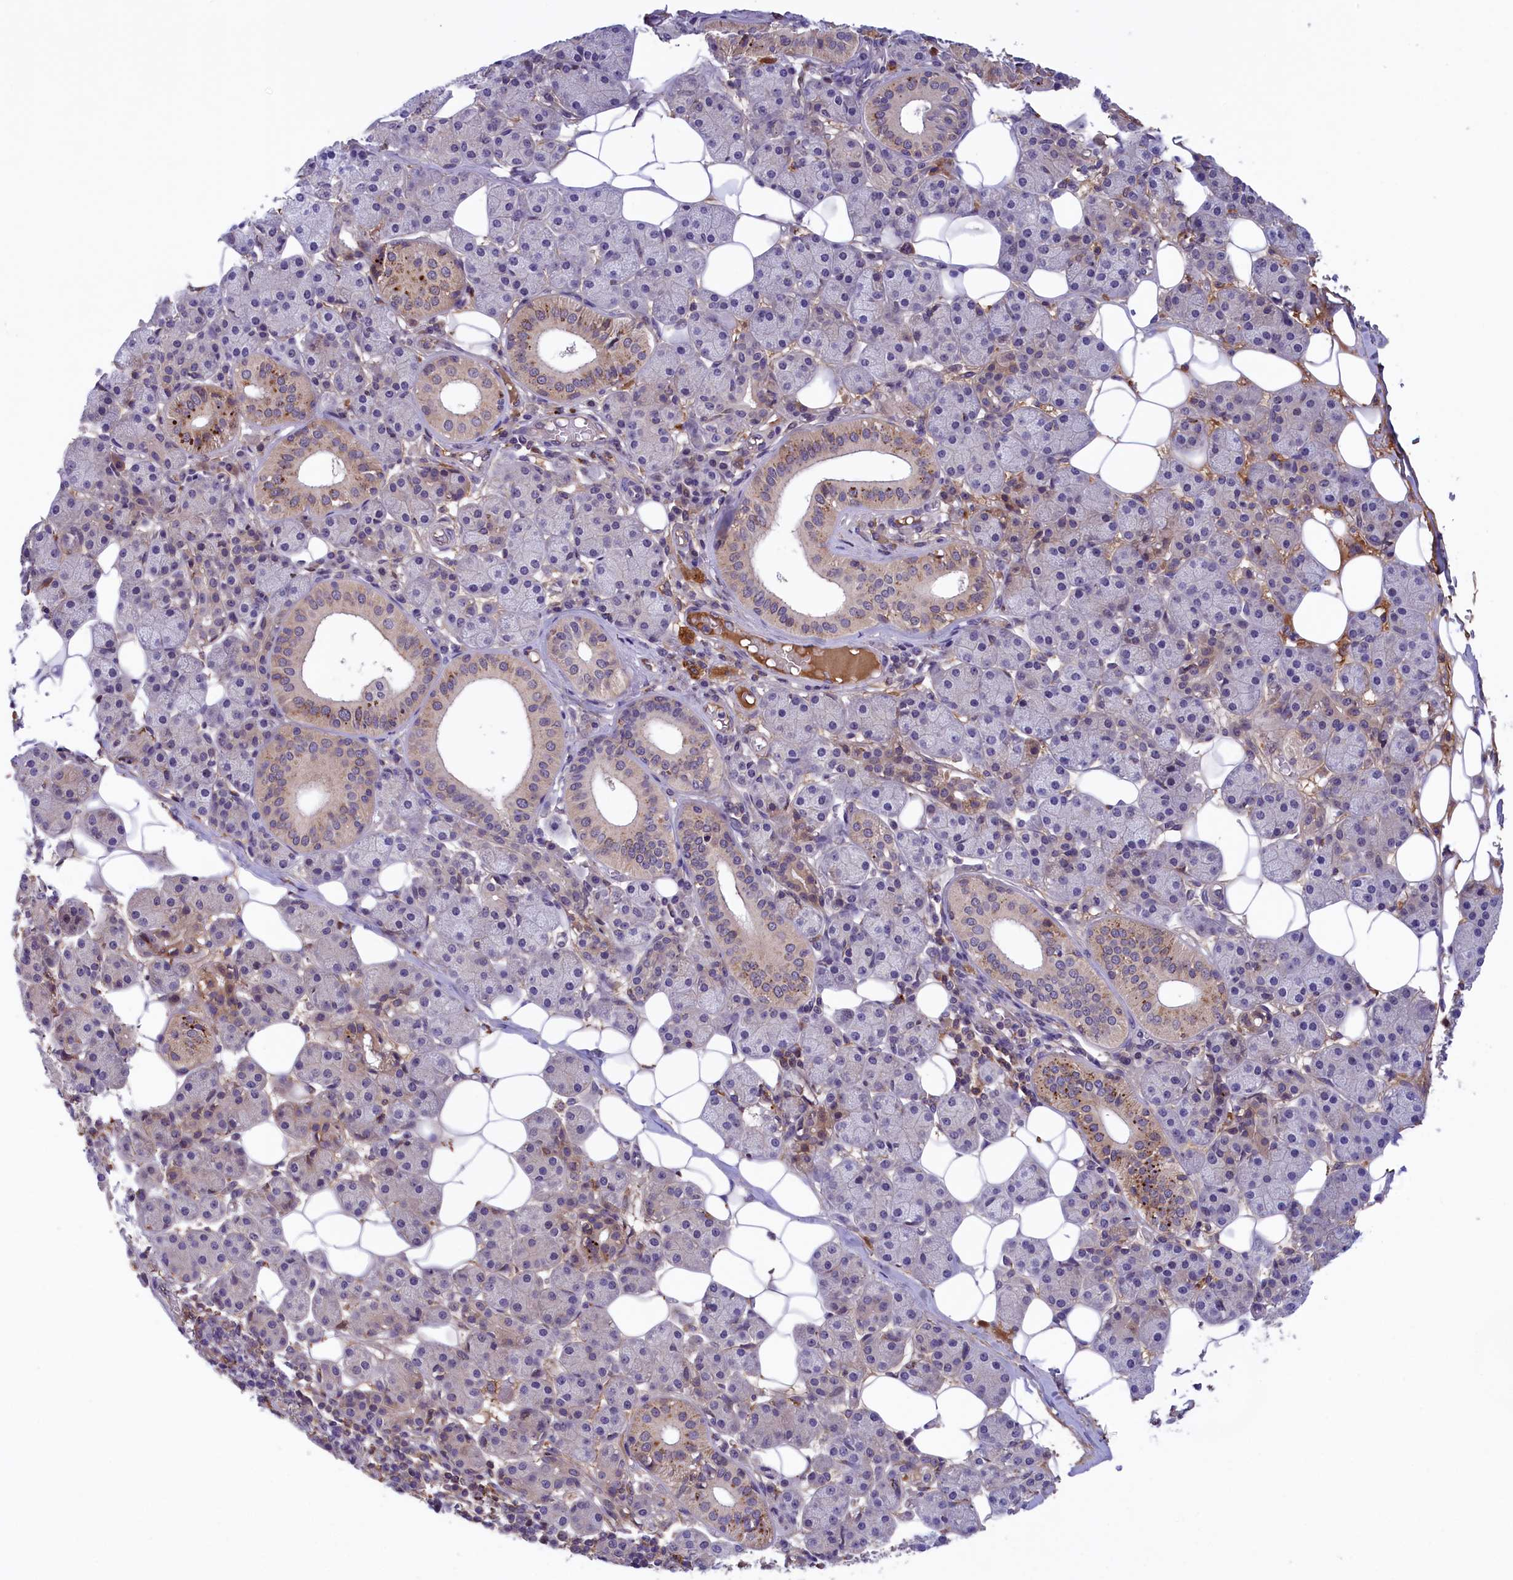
{"staining": {"intensity": "strong", "quantity": "<25%", "location": "cytoplasmic/membranous"}, "tissue": "salivary gland", "cell_type": "Glandular cells", "image_type": "normal", "snomed": [{"axis": "morphology", "description": "Normal tissue, NOS"}, {"axis": "topography", "description": "Salivary gland"}], "caption": "An image showing strong cytoplasmic/membranous expression in approximately <25% of glandular cells in benign salivary gland, as visualized by brown immunohistochemical staining.", "gene": "STYX", "patient": {"sex": "female", "age": 33}}